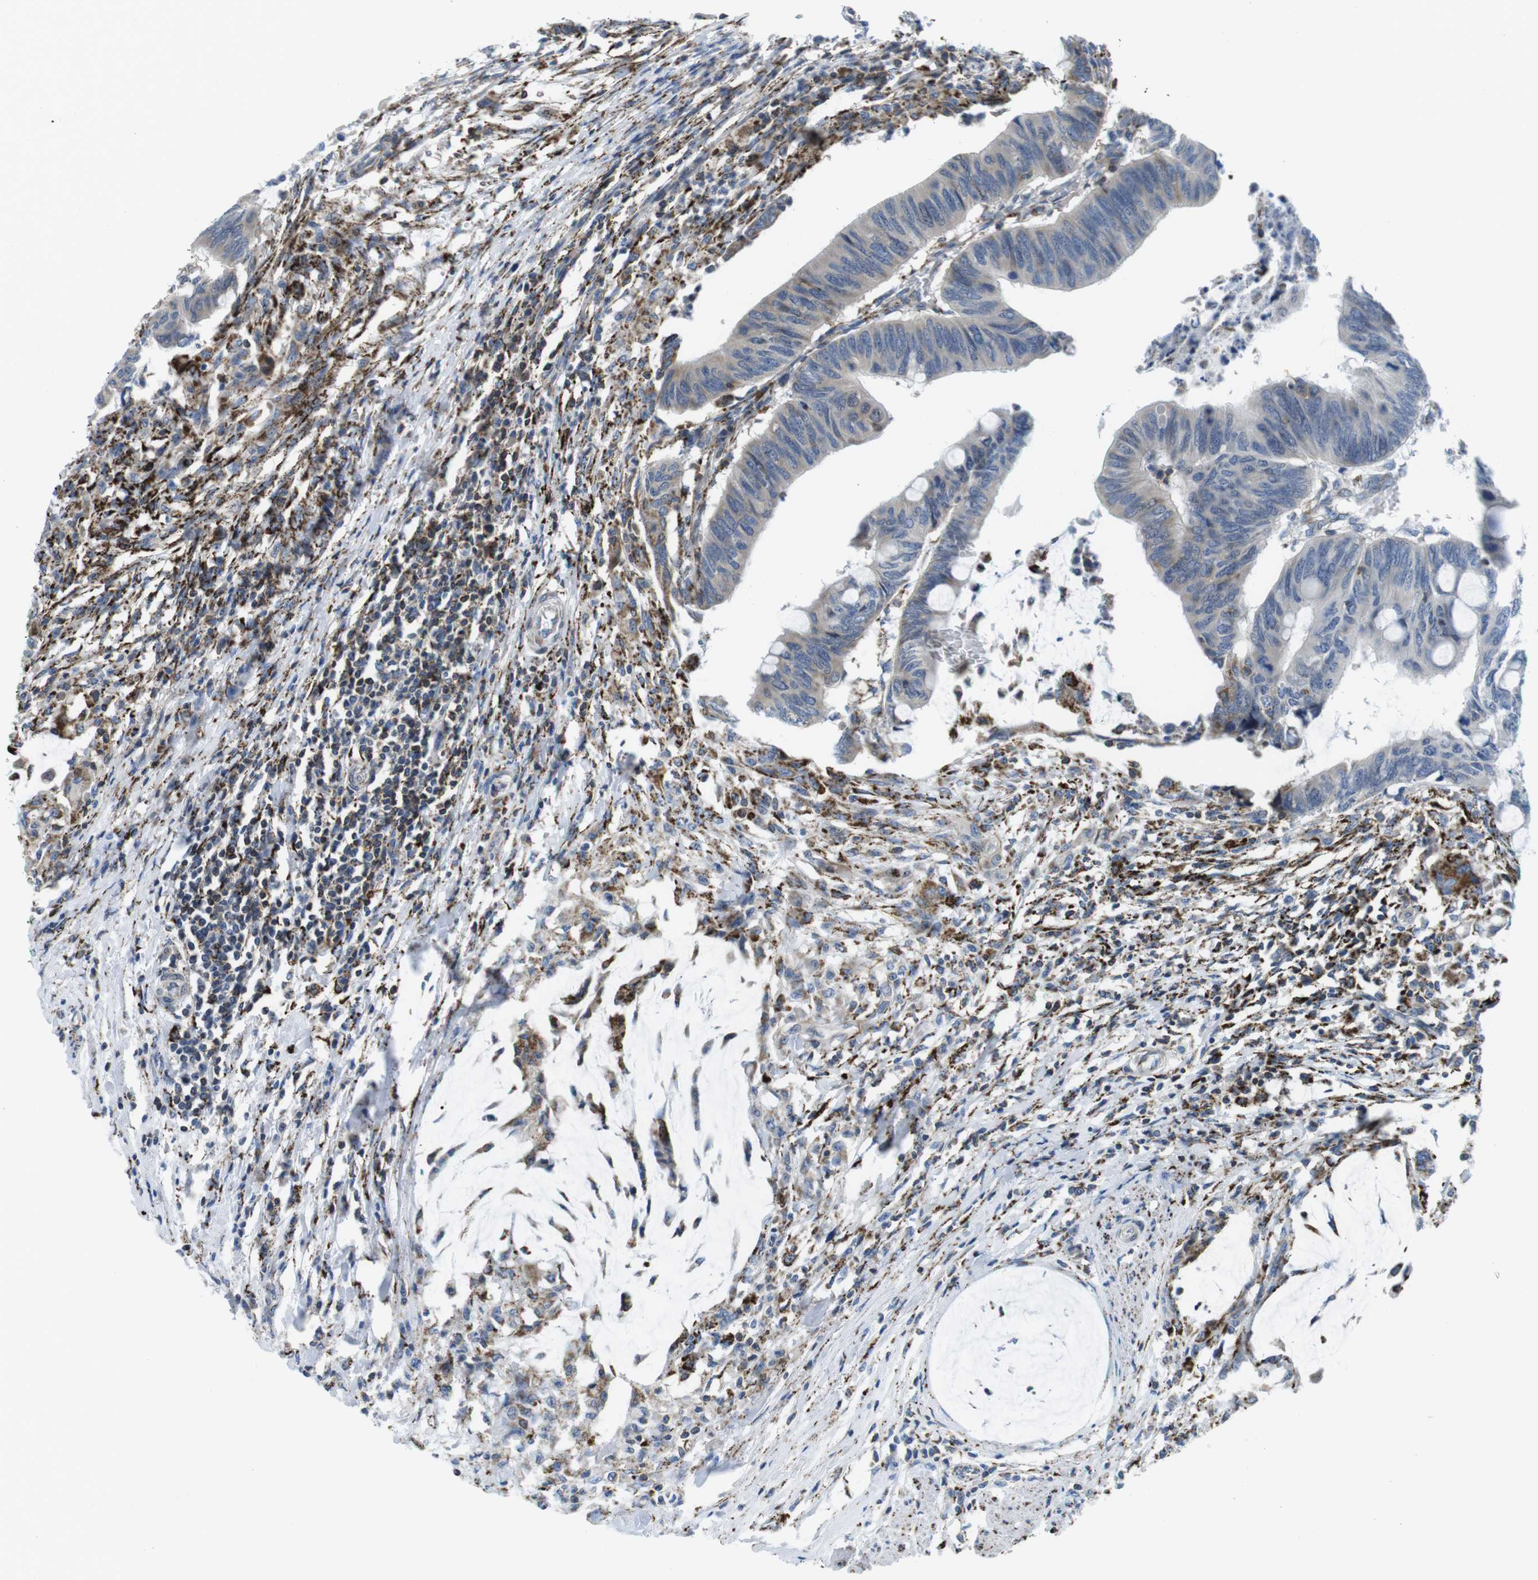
{"staining": {"intensity": "negative", "quantity": "none", "location": "none"}, "tissue": "colorectal cancer", "cell_type": "Tumor cells", "image_type": "cancer", "snomed": [{"axis": "morphology", "description": "Normal tissue, NOS"}, {"axis": "morphology", "description": "Adenocarcinoma, NOS"}, {"axis": "topography", "description": "Rectum"}, {"axis": "topography", "description": "Peripheral nerve tissue"}], "caption": "This is an immunohistochemistry (IHC) photomicrograph of human colorectal cancer (adenocarcinoma). There is no positivity in tumor cells.", "gene": "KCNE3", "patient": {"sex": "male", "age": 92}}